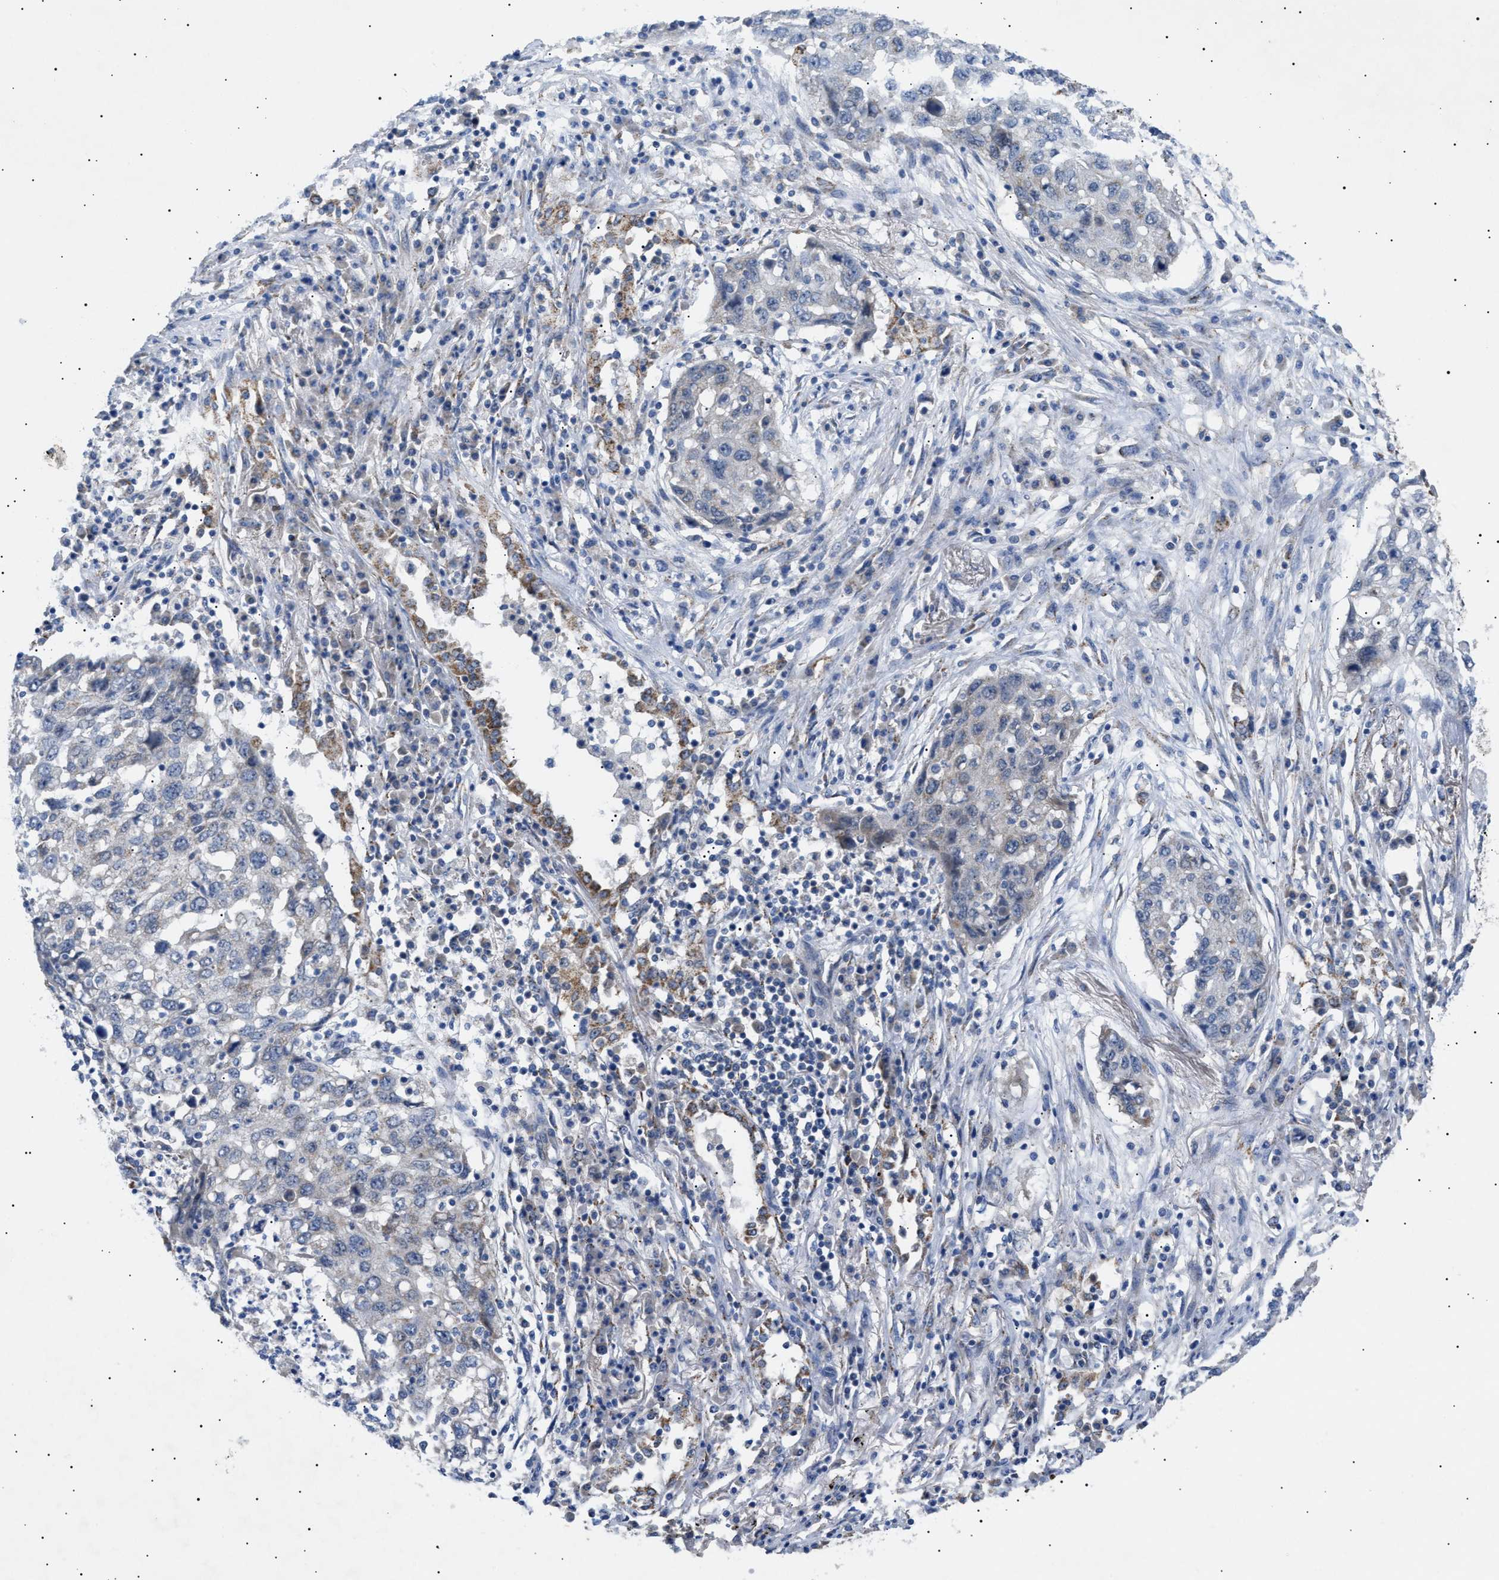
{"staining": {"intensity": "negative", "quantity": "none", "location": "none"}, "tissue": "lung cancer", "cell_type": "Tumor cells", "image_type": "cancer", "snomed": [{"axis": "morphology", "description": "Squamous cell carcinoma, NOS"}, {"axis": "topography", "description": "Lung"}], "caption": "A histopathology image of human lung cancer (squamous cell carcinoma) is negative for staining in tumor cells.", "gene": "SIRT5", "patient": {"sex": "female", "age": 63}}